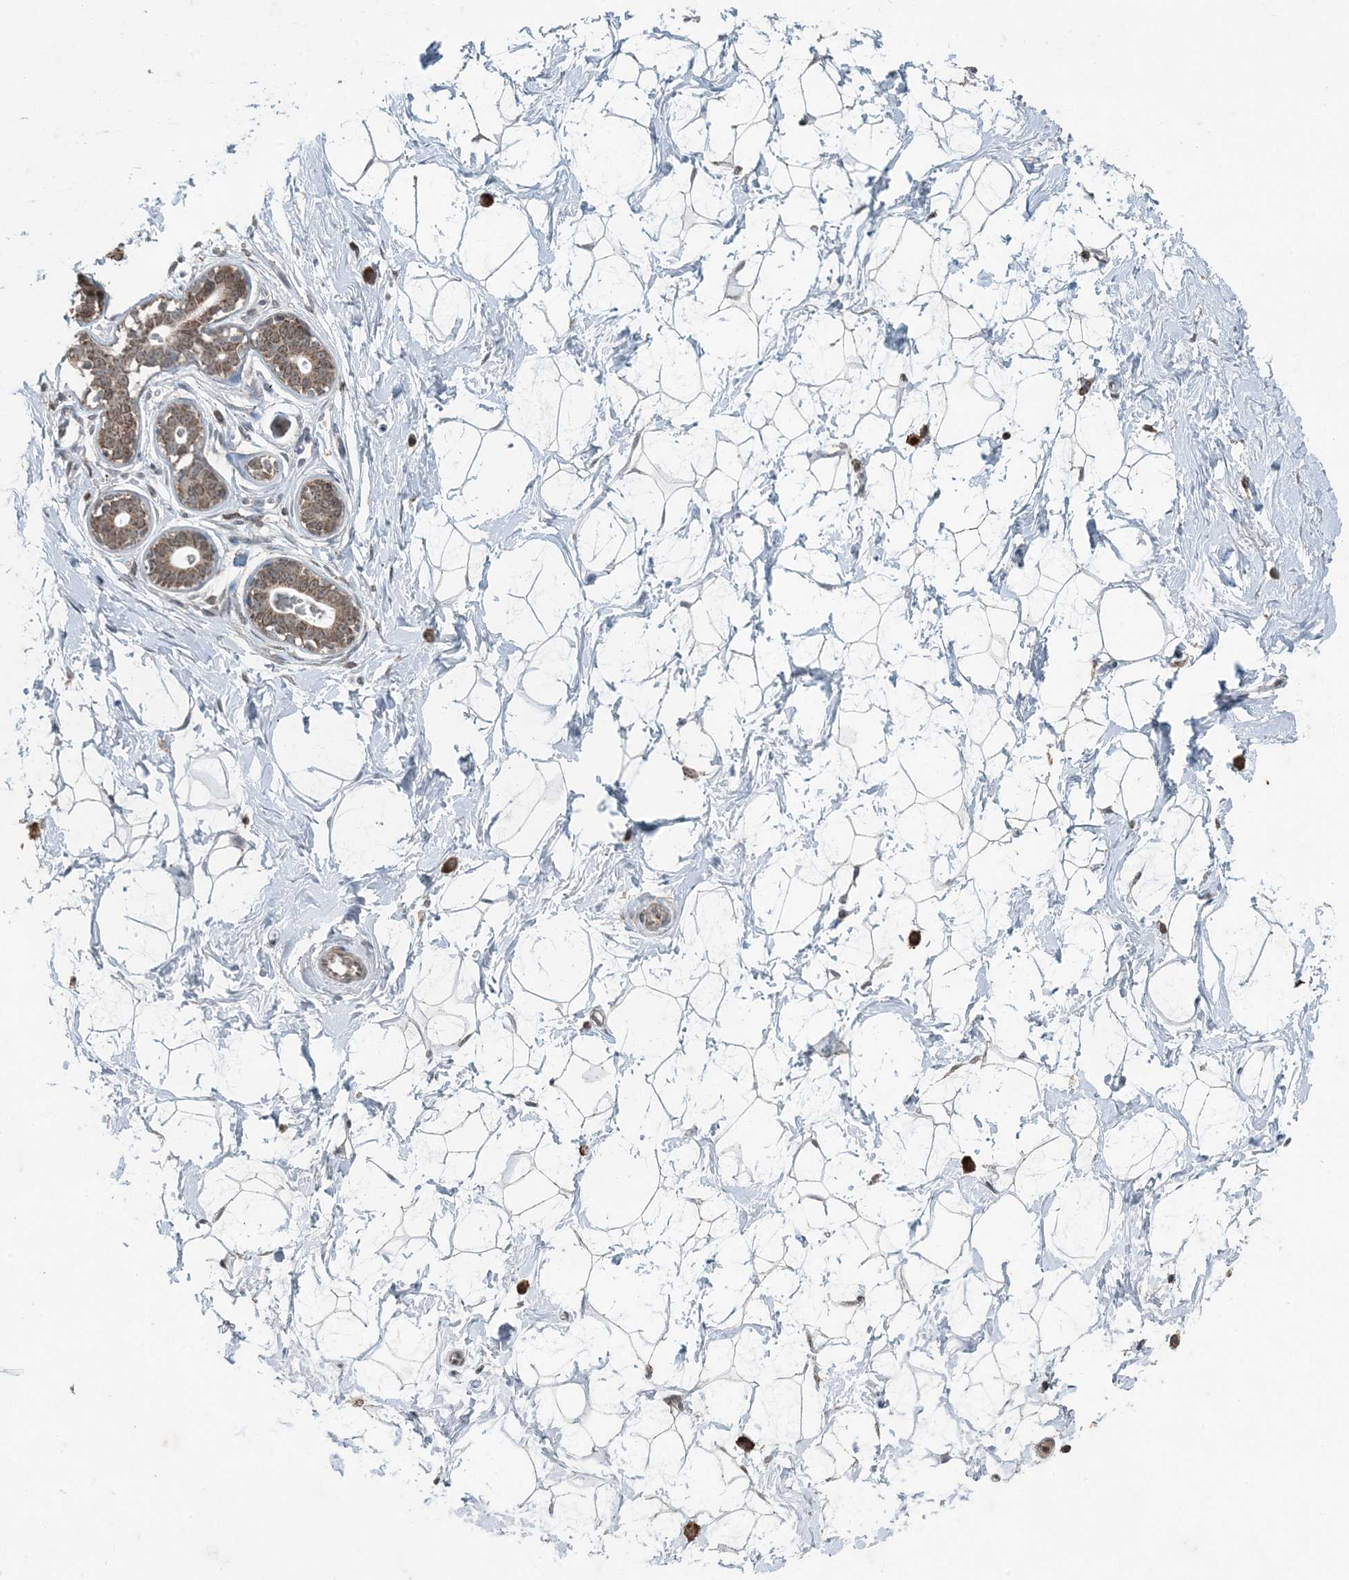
{"staining": {"intensity": "weak", "quantity": ">75%", "location": "nuclear"}, "tissue": "breast", "cell_type": "Adipocytes", "image_type": "normal", "snomed": [{"axis": "morphology", "description": "Normal tissue, NOS"}, {"axis": "morphology", "description": "Adenoma, NOS"}, {"axis": "topography", "description": "Breast"}], "caption": "Adipocytes exhibit low levels of weak nuclear staining in about >75% of cells in normal breast.", "gene": "GNL1", "patient": {"sex": "female", "age": 23}}